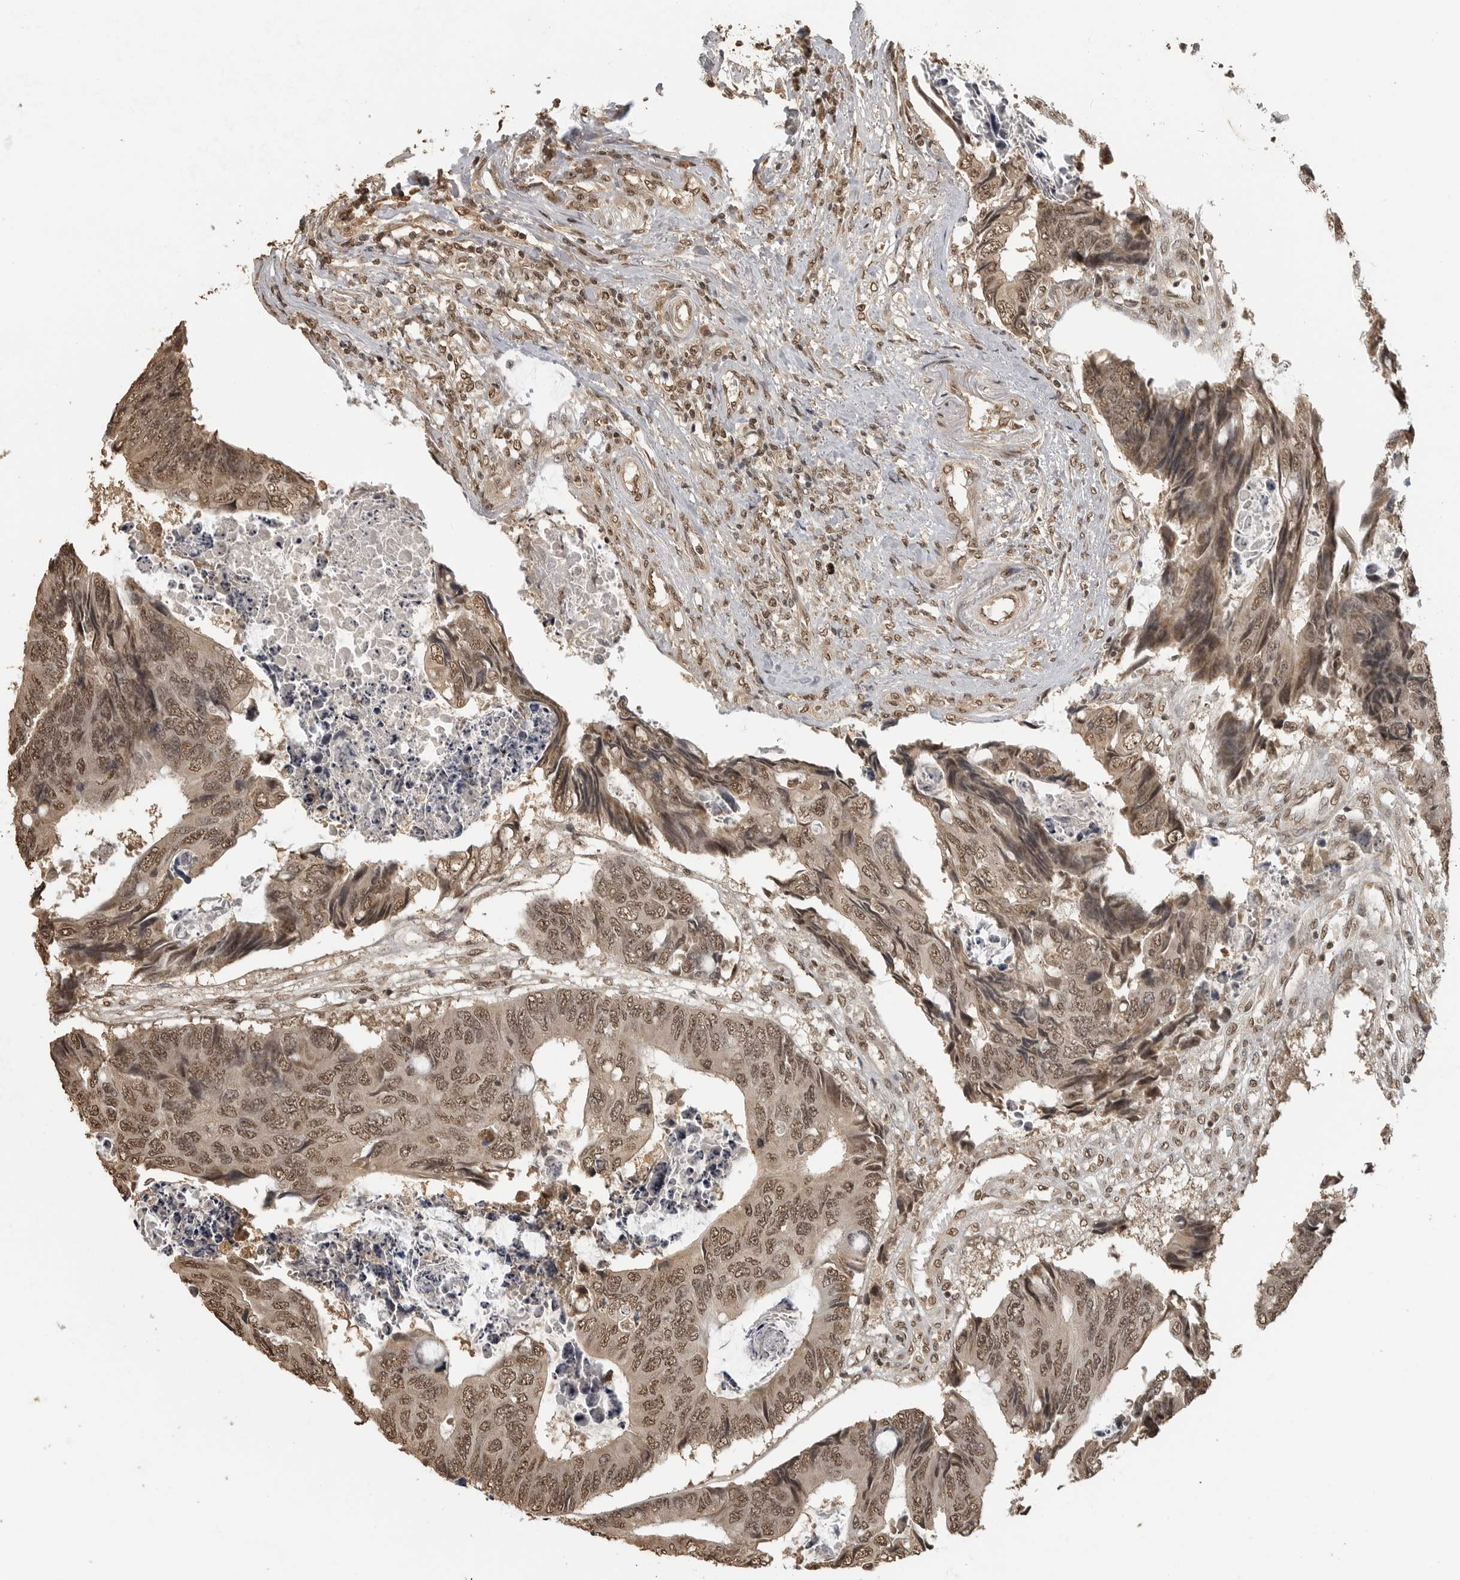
{"staining": {"intensity": "moderate", "quantity": ">75%", "location": "nuclear"}, "tissue": "colorectal cancer", "cell_type": "Tumor cells", "image_type": "cancer", "snomed": [{"axis": "morphology", "description": "Adenocarcinoma, NOS"}, {"axis": "topography", "description": "Rectum"}], "caption": "There is medium levels of moderate nuclear staining in tumor cells of colorectal adenocarcinoma, as demonstrated by immunohistochemical staining (brown color).", "gene": "CLOCK", "patient": {"sex": "male", "age": 84}}